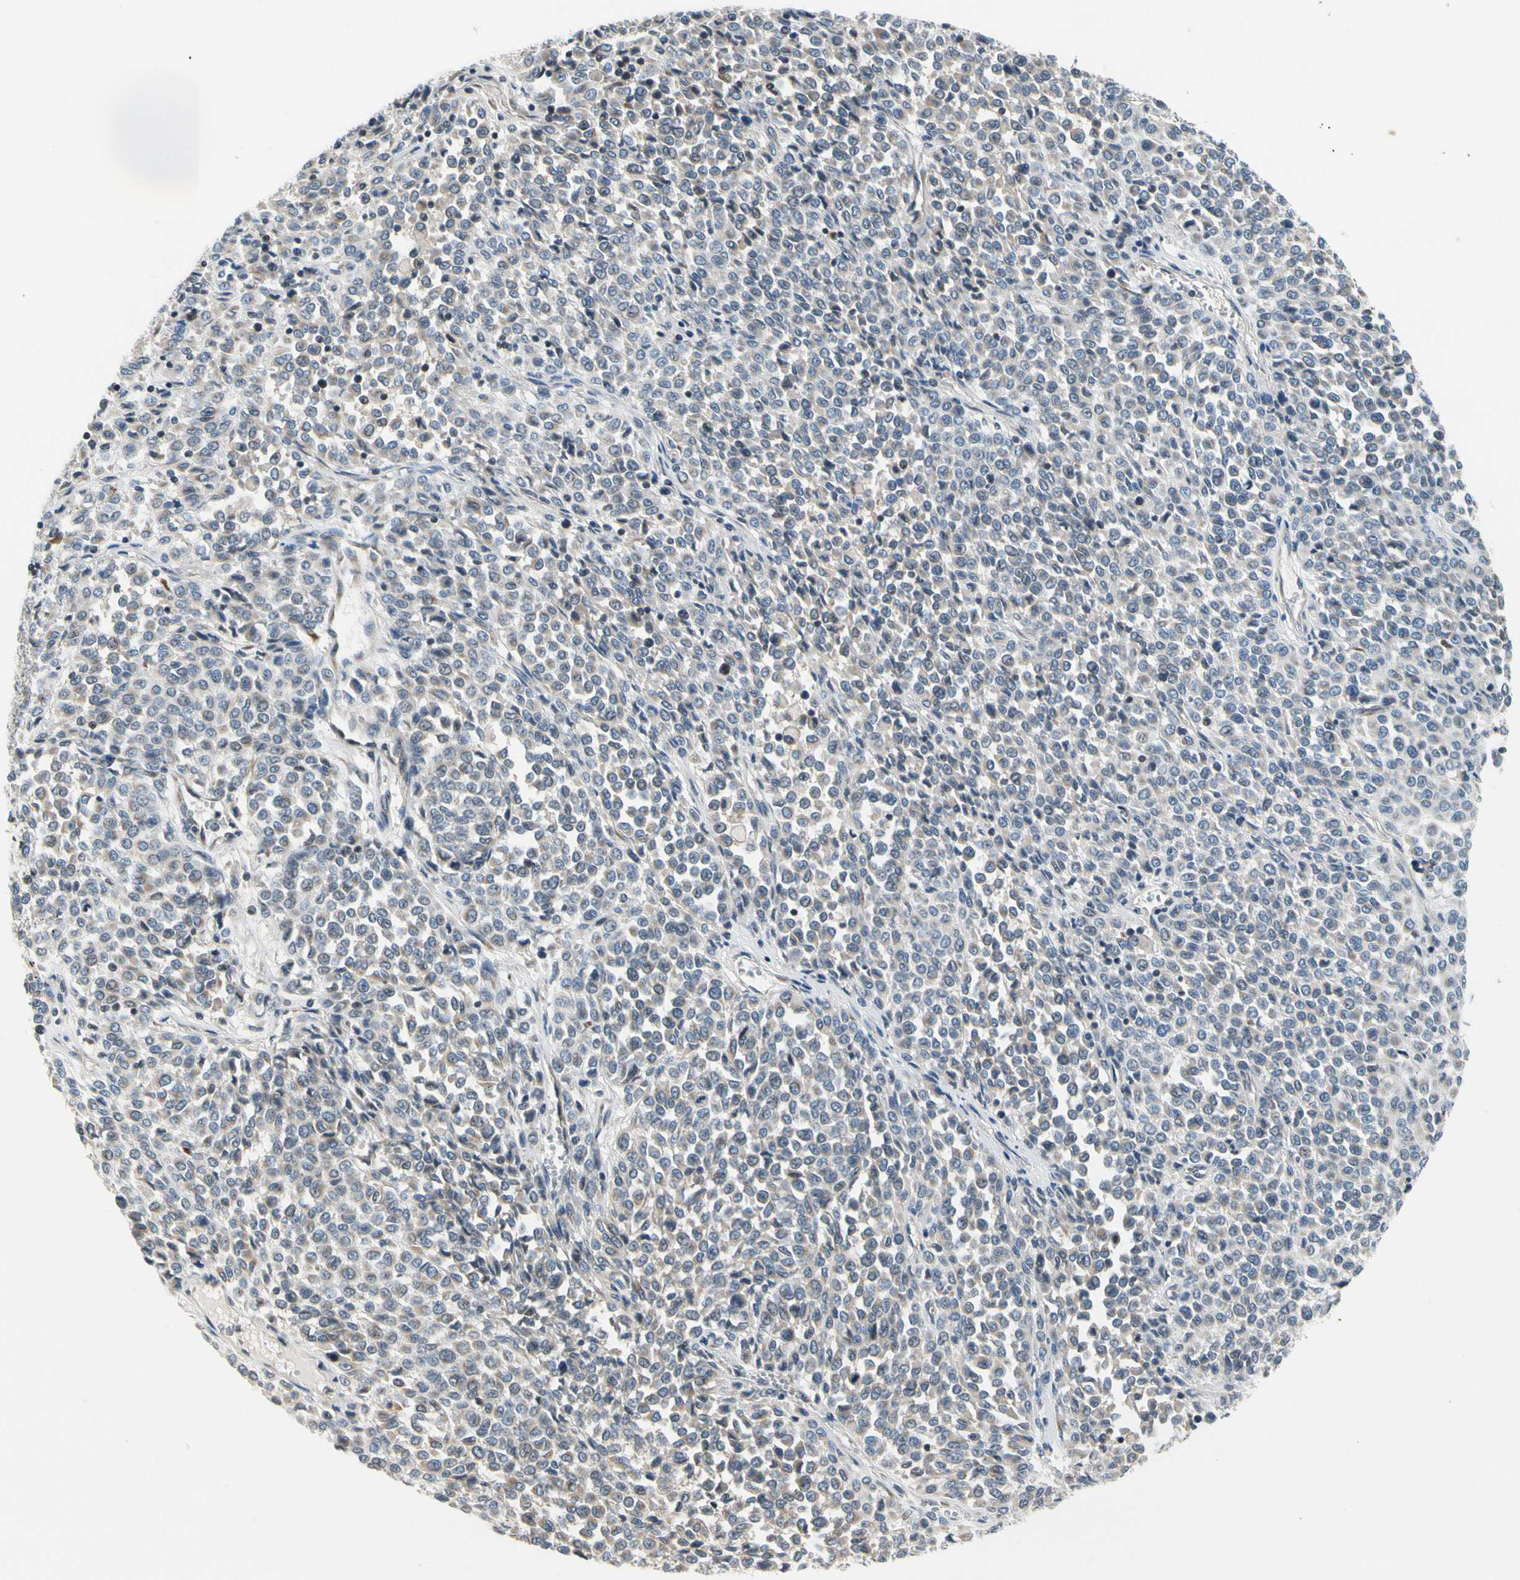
{"staining": {"intensity": "negative", "quantity": "none", "location": "none"}, "tissue": "melanoma", "cell_type": "Tumor cells", "image_type": "cancer", "snomed": [{"axis": "morphology", "description": "Malignant melanoma, Metastatic site"}, {"axis": "topography", "description": "Pancreas"}], "caption": "IHC of melanoma exhibits no expression in tumor cells.", "gene": "SOX30", "patient": {"sex": "female", "age": 30}}